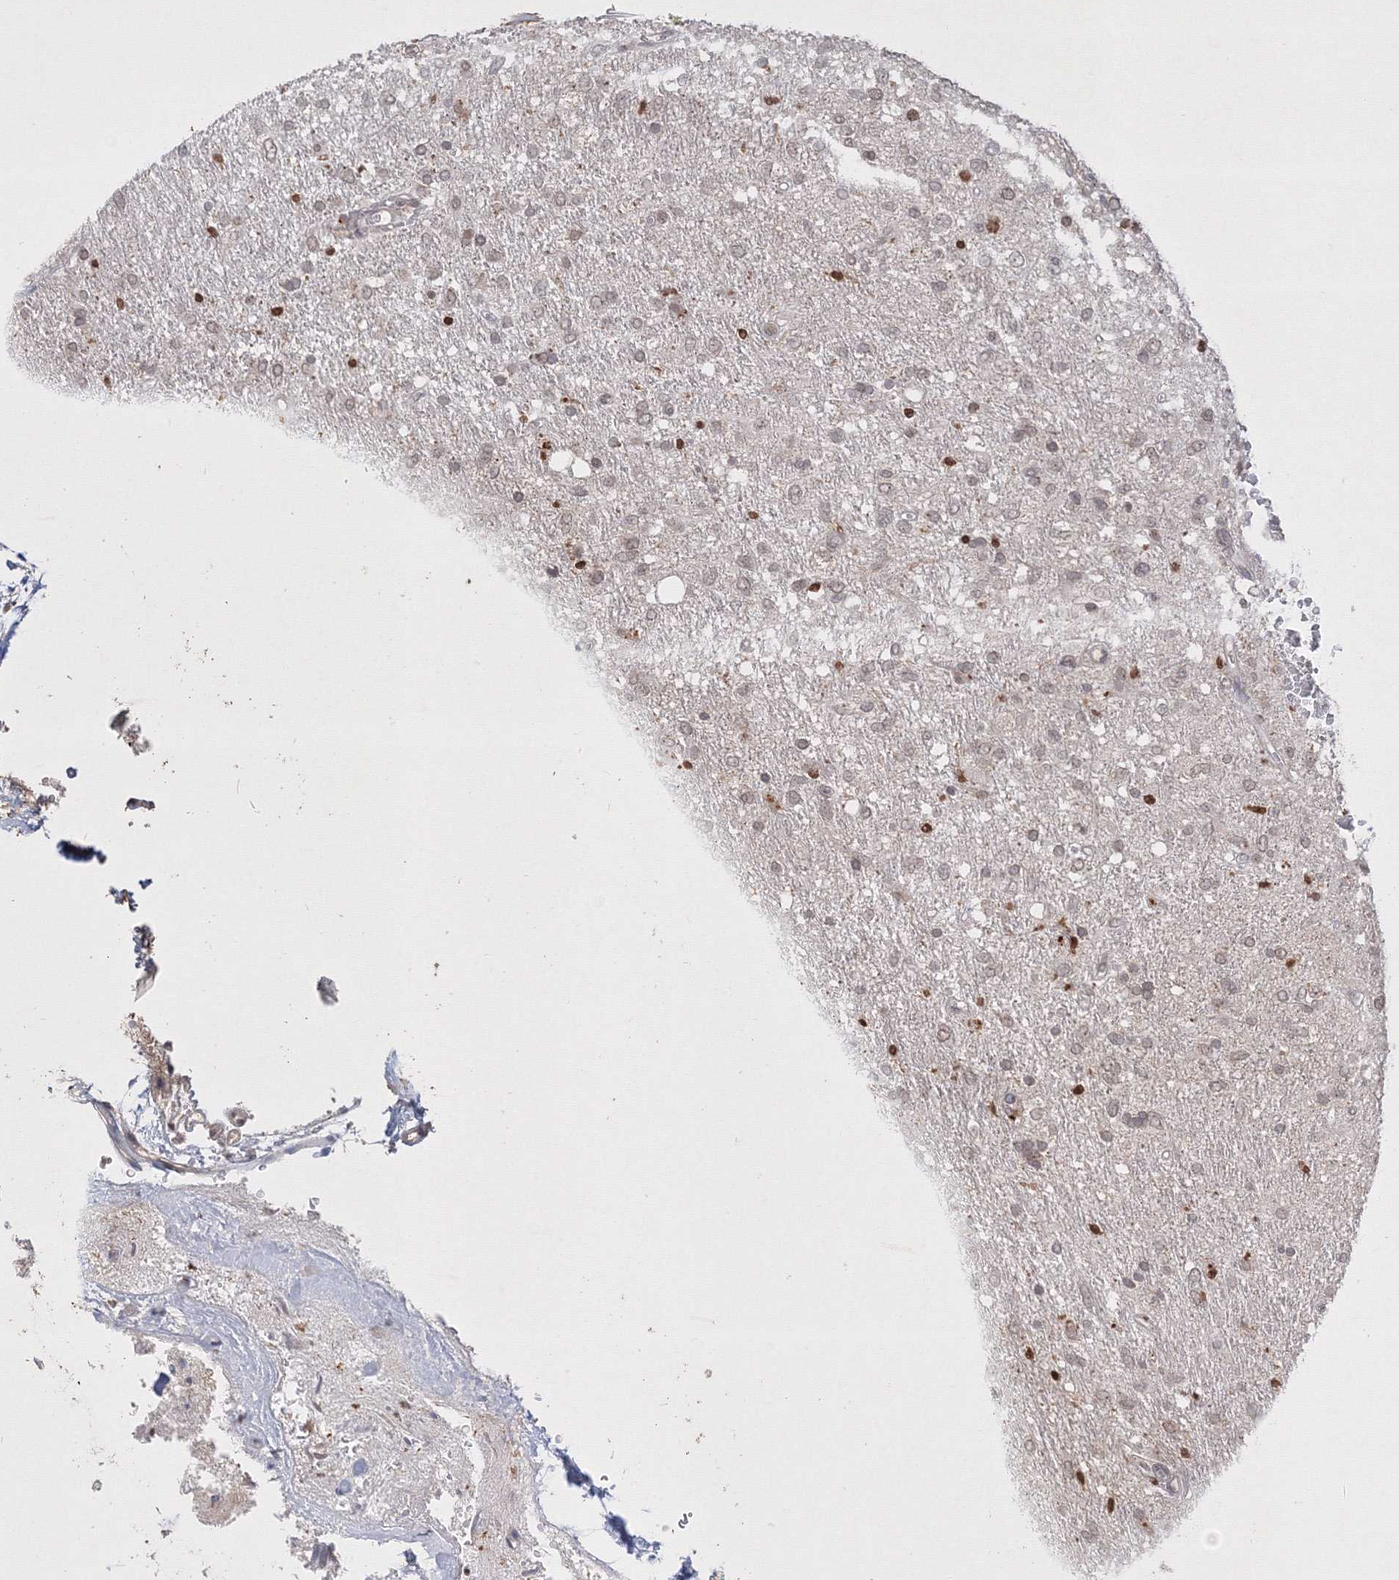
{"staining": {"intensity": "negative", "quantity": "none", "location": "none"}, "tissue": "glioma", "cell_type": "Tumor cells", "image_type": "cancer", "snomed": [{"axis": "morphology", "description": "Glioma, malignant, Low grade"}, {"axis": "topography", "description": "Brain"}], "caption": "A photomicrograph of human glioma is negative for staining in tumor cells.", "gene": "TMEM50B", "patient": {"sex": "male", "age": 77}}